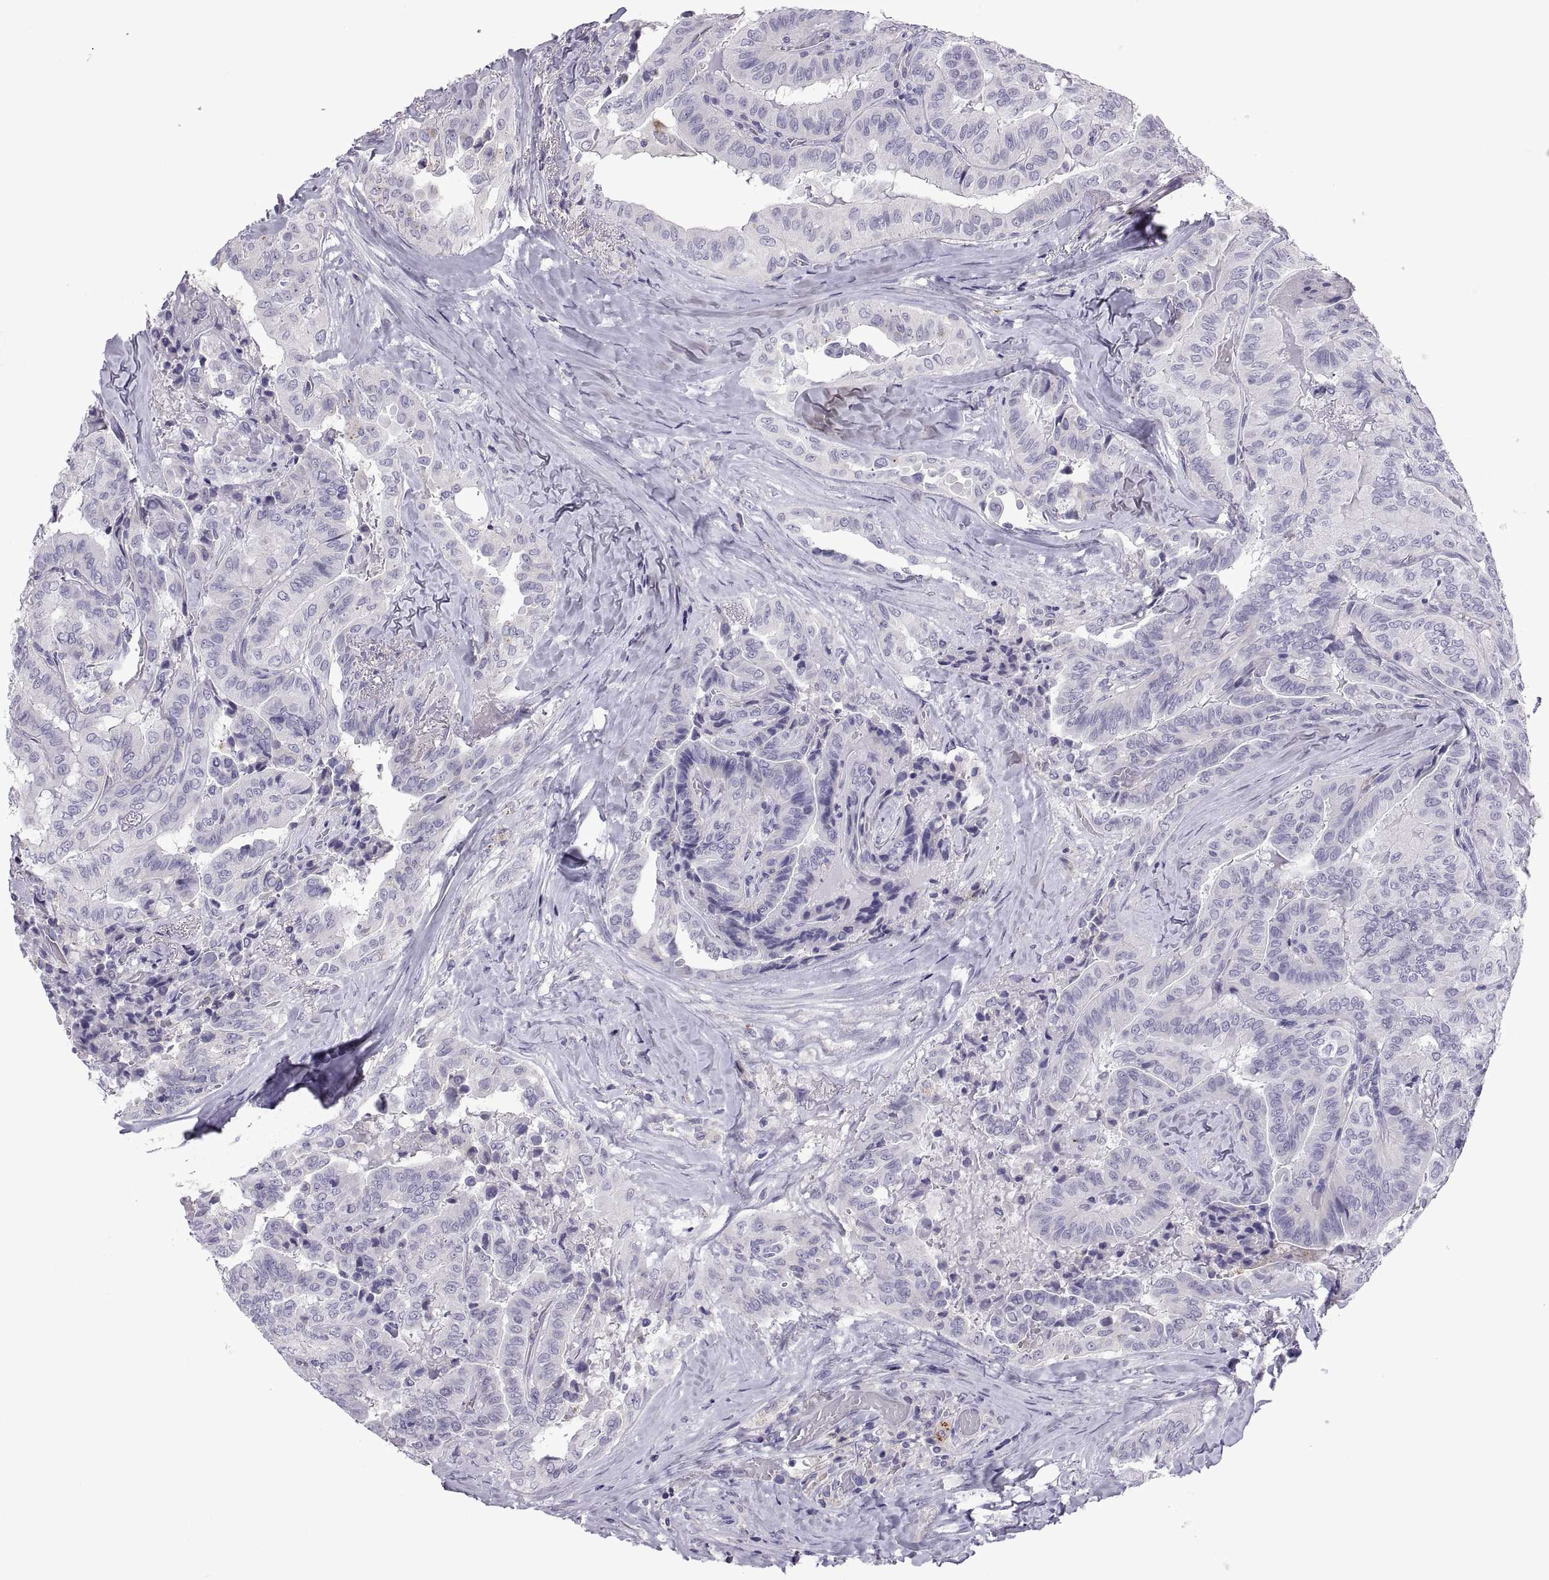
{"staining": {"intensity": "negative", "quantity": "none", "location": "none"}, "tissue": "thyroid cancer", "cell_type": "Tumor cells", "image_type": "cancer", "snomed": [{"axis": "morphology", "description": "Papillary adenocarcinoma, NOS"}, {"axis": "topography", "description": "Thyroid gland"}], "caption": "Immunohistochemistry (IHC) of human thyroid cancer demonstrates no positivity in tumor cells.", "gene": "RGS19", "patient": {"sex": "female", "age": 68}}